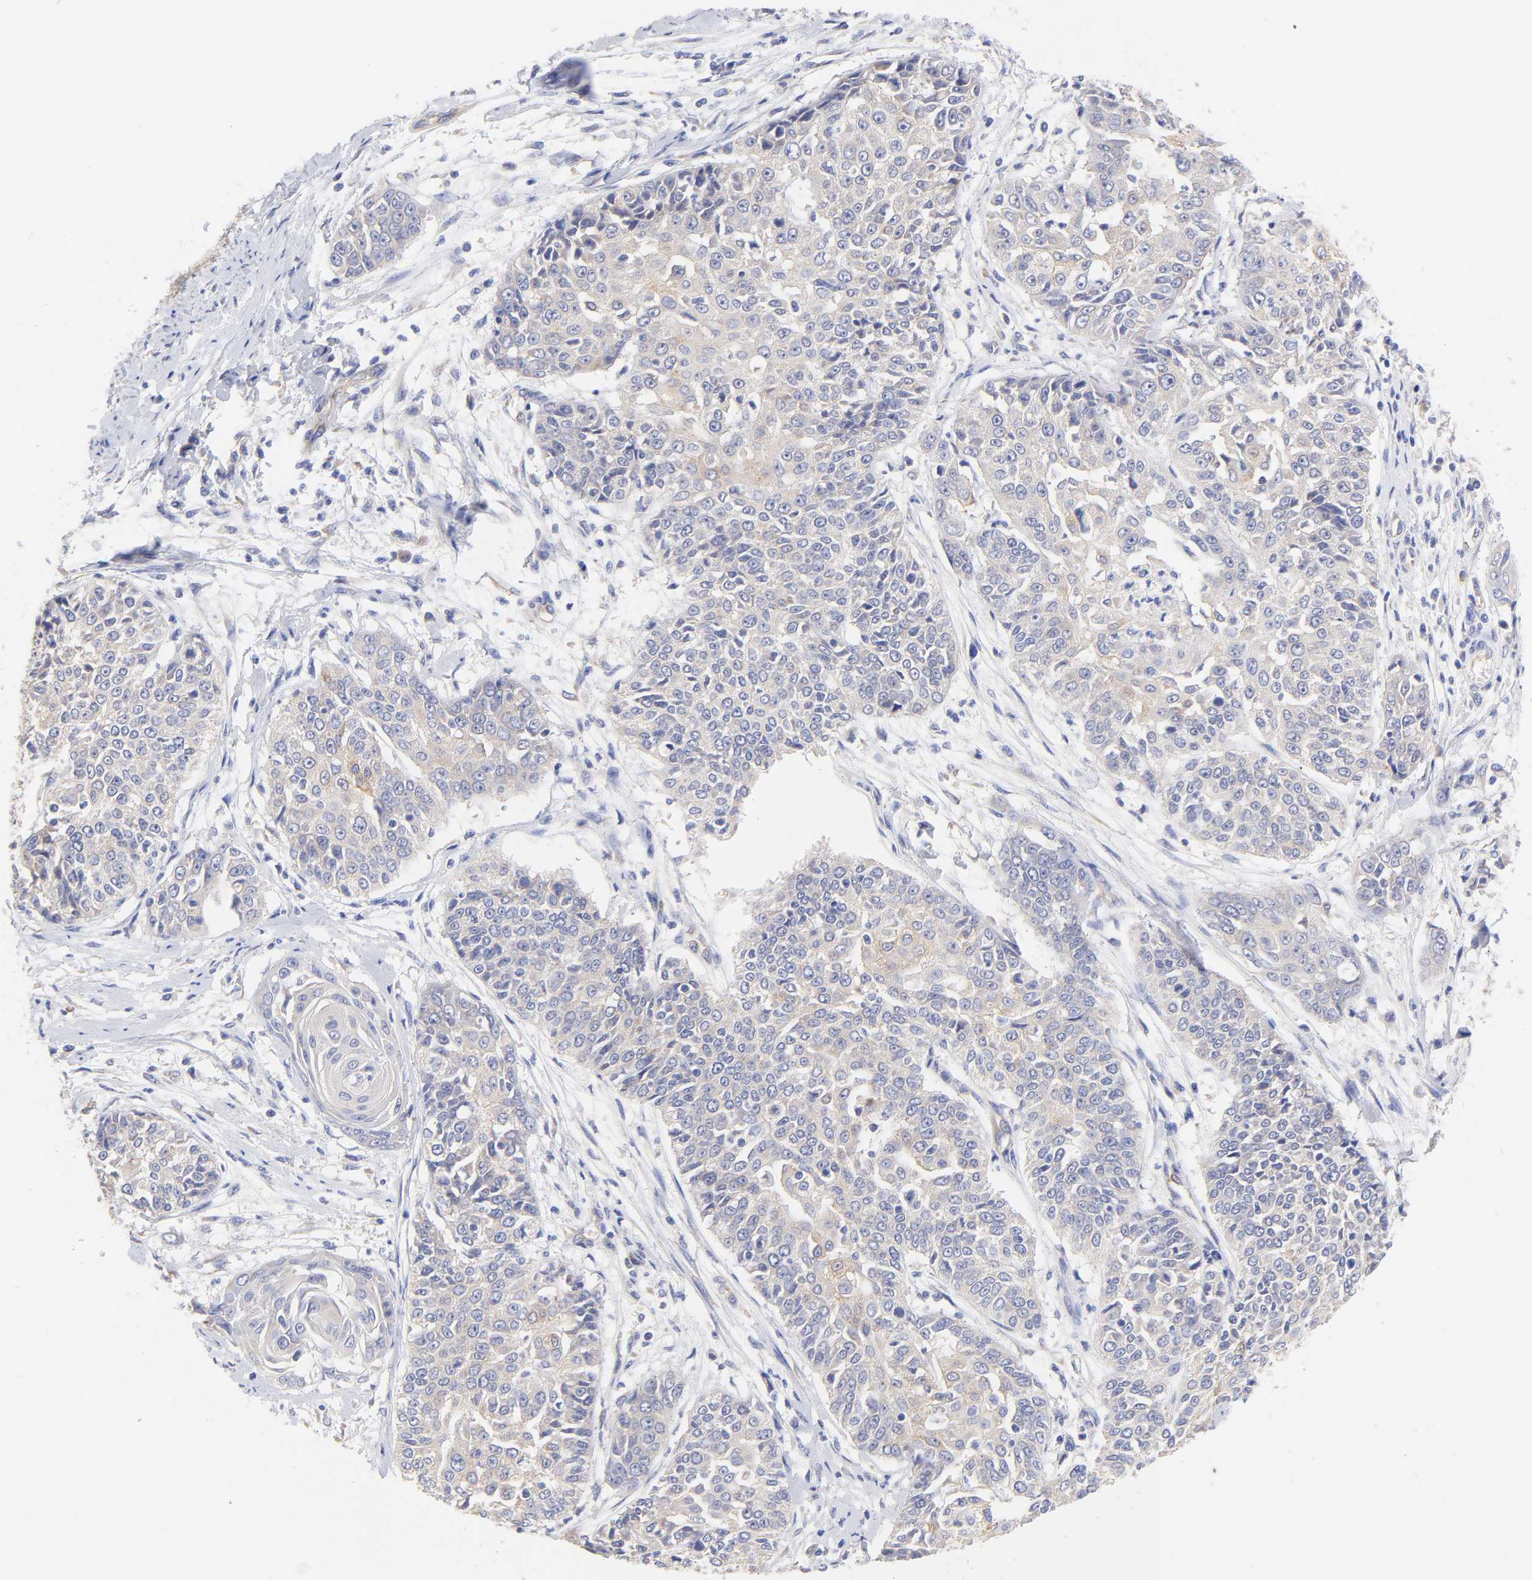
{"staining": {"intensity": "weak", "quantity": ">75%", "location": "cytoplasmic/membranous"}, "tissue": "cervical cancer", "cell_type": "Tumor cells", "image_type": "cancer", "snomed": [{"axis": "morphology", "description": "Squamous cell carcinoma, NOS"}, {"axis": "topography", "description": "Cervix"}], "caption": "Human squamous cell carcinoma (cervical) stained for a protein (brown) demonstrates weak cytoplasmic/membranous positive expression in about >75% of tumor cells.", "gene": "TNFRSF13C", "patient": {"sex": "female", "age": 64}}